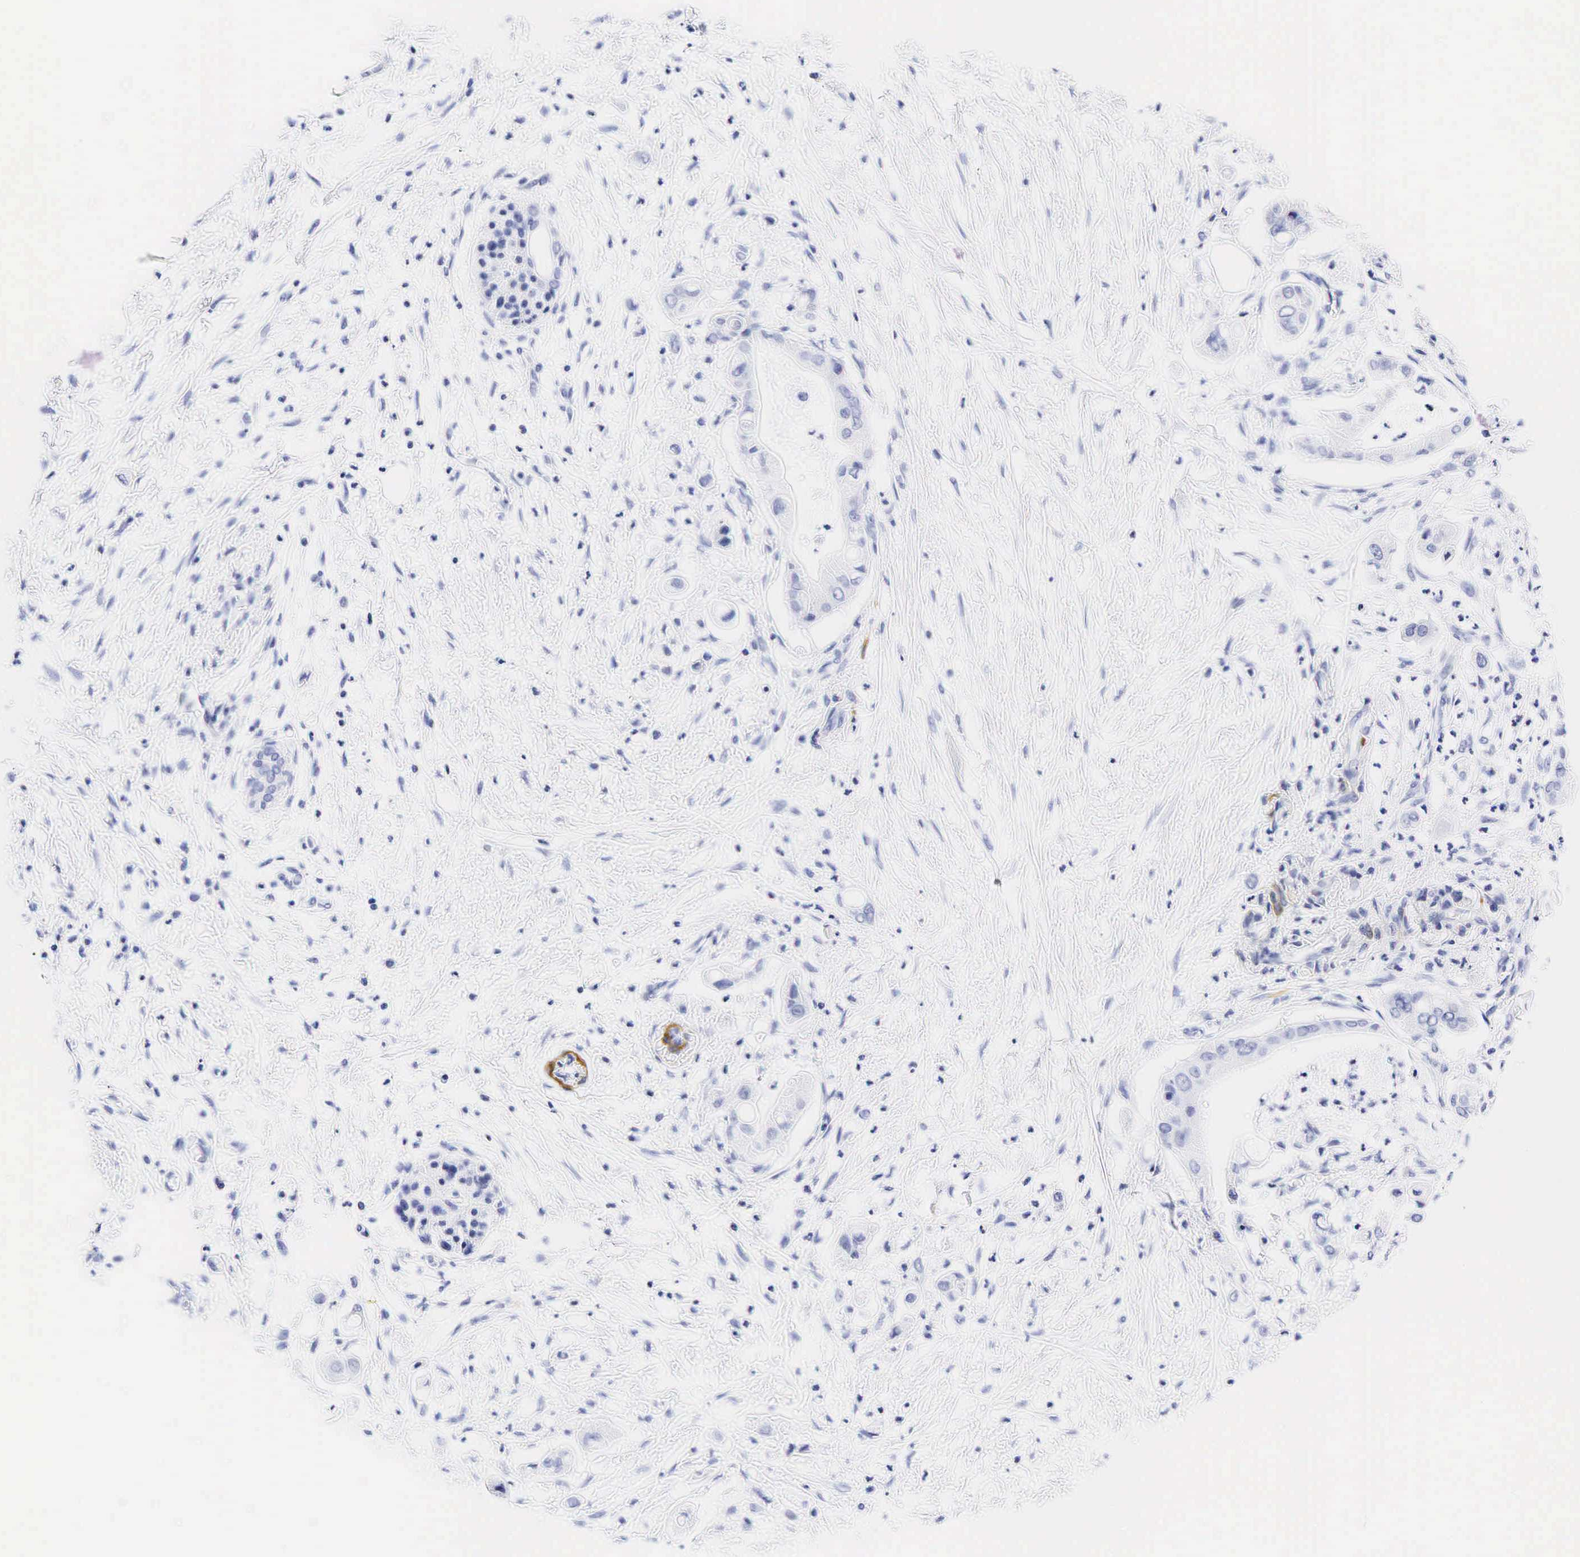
{"staining": {"intensity": "negative", "quantity": "none", "location": "none"}, "tissue": "pancreatic cancer", "cell_type": "Tumor cells", "image_type": "cancer", "snomed": [{"axis": "morphology", "description": "Adenocarcinoma, NOS"}, {"axis": "topography", "description": "Pancreas"}], "caption": "This micrograph is of pancreatic cancer (adenocarcinoma) stained with immunohistochemistry to label a protein in brown with the nuclei are counter-stained blue. There is no positivity in tumor cells. (Stains: DAB (3,3'-diaminobenzidine) immunohistochemistry (IHC) with hematoxylin counter stain, Microscopy: brightfield microscopy at high magnification).", "gene": "CALD1", "patient": {"sex": "male", "age": 58}}